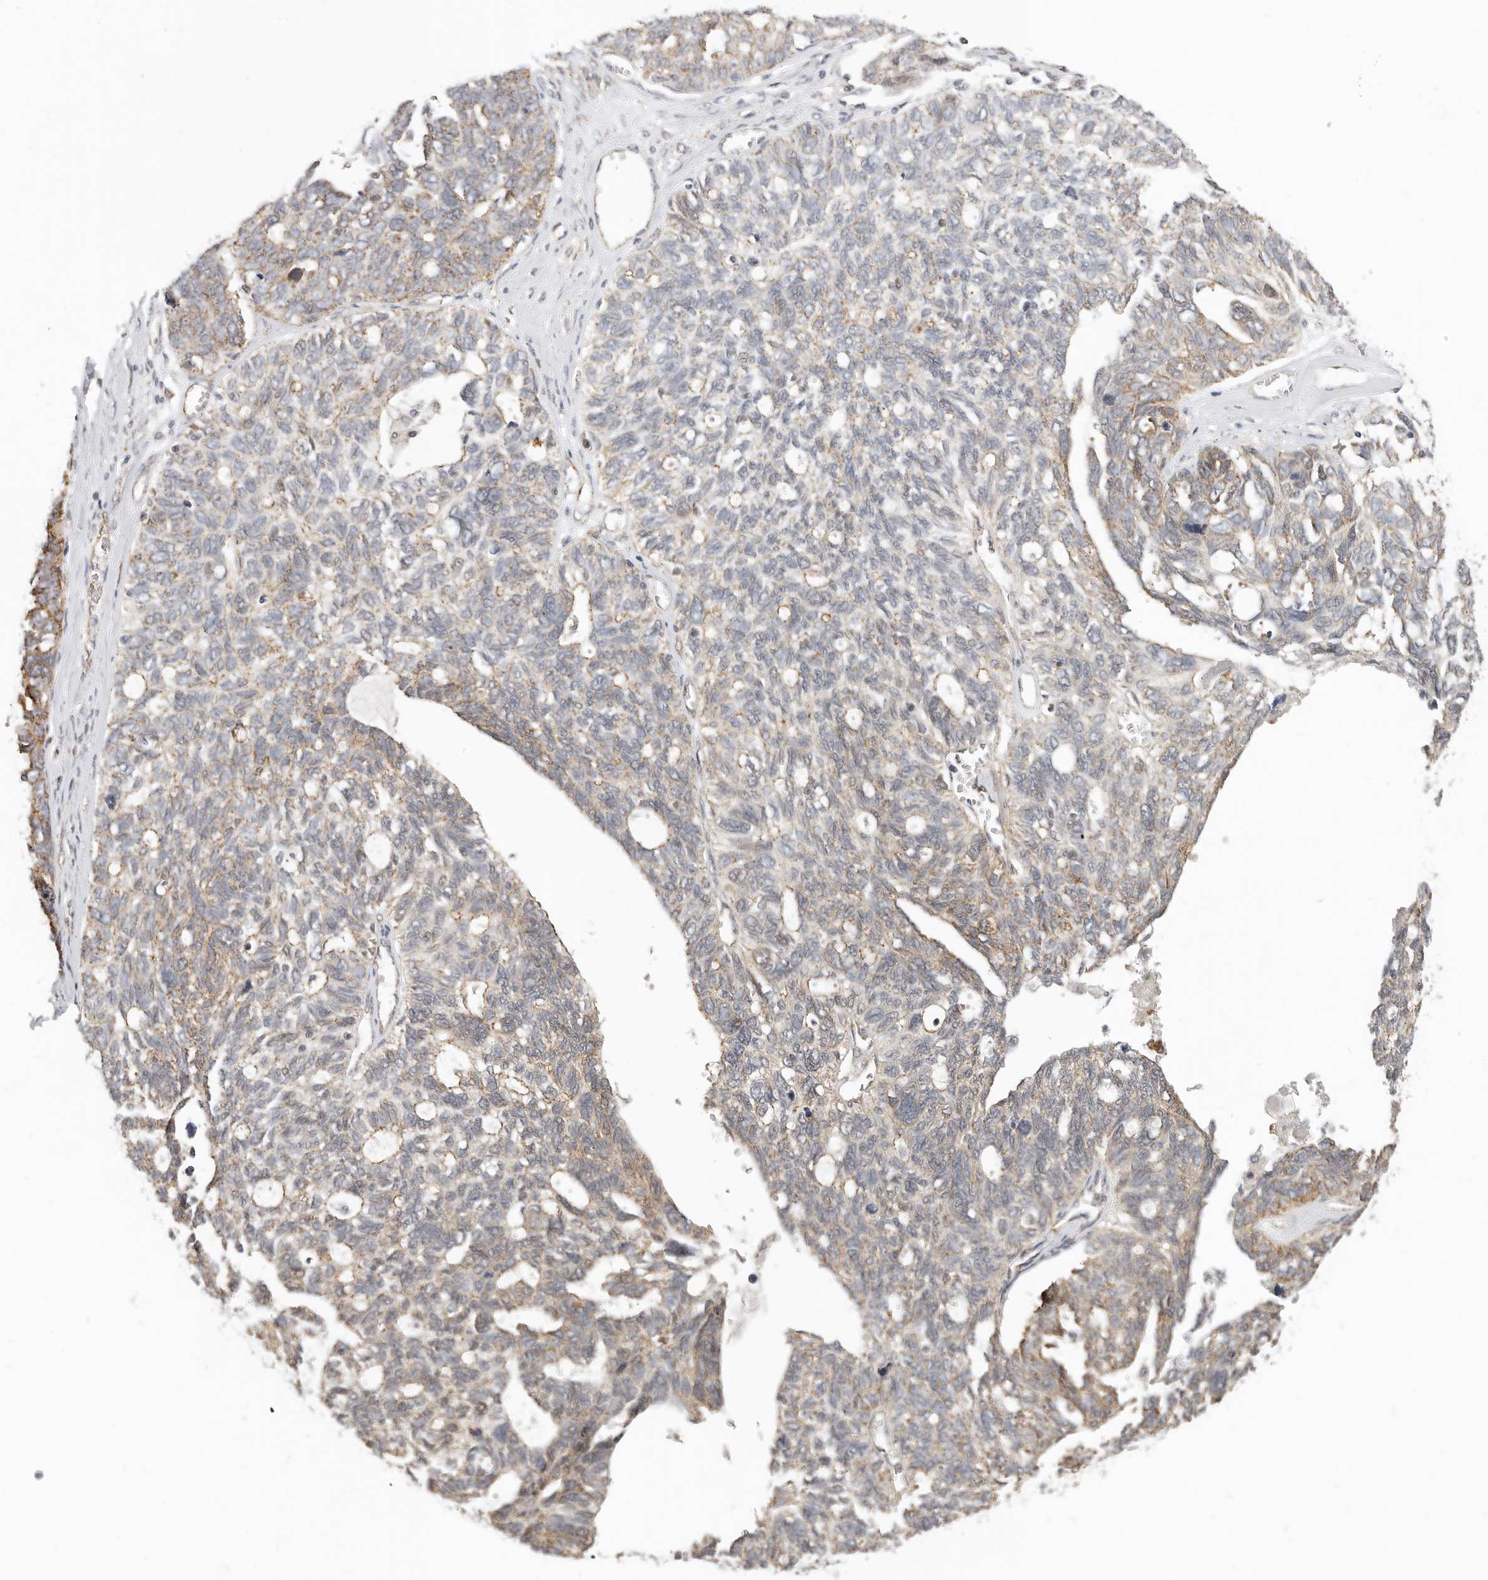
{"staining": {"intensity": "moderate", "quantity": "25%-75%", "location": "cytoplasmic/membranous"}, "tissue": "ovarian cancer", "cell_type": "Tumor cells", "image_type": "cancer", "snomed": [{"axis": "morphology", "description": "Cystadenocarcinoma, serous, NOS"}, {"axis": "topography", "description": "Ovary"}], "caption": "Ovarian cancer (serous cystadenocarcinoma) tissue exhibits moderate cytoplasmic/membranous positivity in approximately 25%-75% of tumor cells (DAB (3,3'-diaminobenzidine) IHC with brightfield microscopy, high magnification).", "gene": "USP49", "patient": {"sex": "female", "age": 79}}